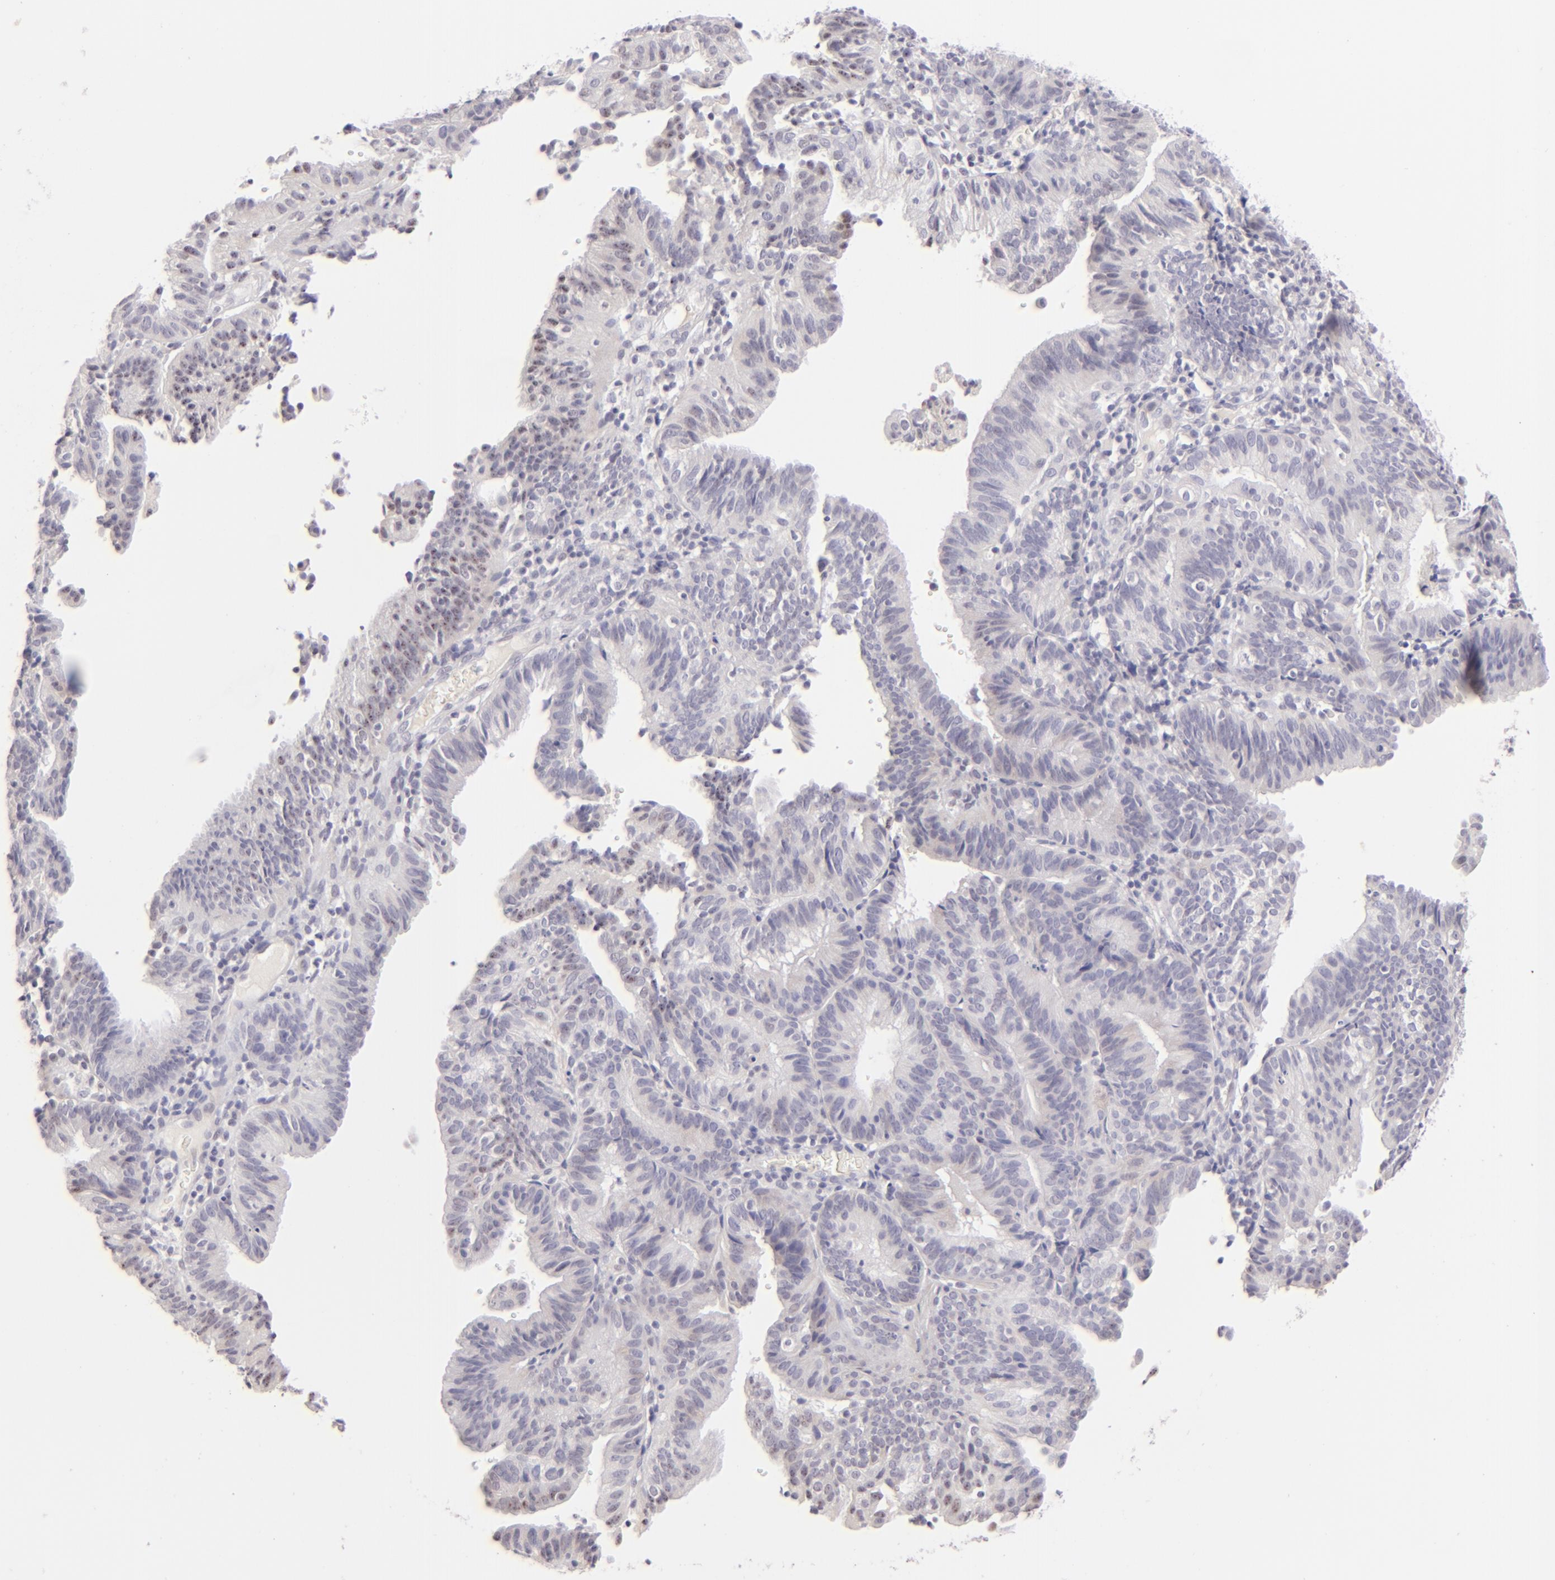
{"staining": {"intensity": "negative", "quantity": "none", "location": "none"}, "tissue": "cervical cancer", "cell_type": "Tumor cells", "image_type": "cancer", "snomed": [{"axis": "morphology", "description": "Adenocarcinoma, NOS"}, {"axis": "topography", "description": "Cervix"}], "caption": "Cervical adenocarcinoma was stained to show a protein in brown. There is no significant staining in tumor cells.", "gene": "MAGEA1", "patient": {"sex": "female", "age": 60}}